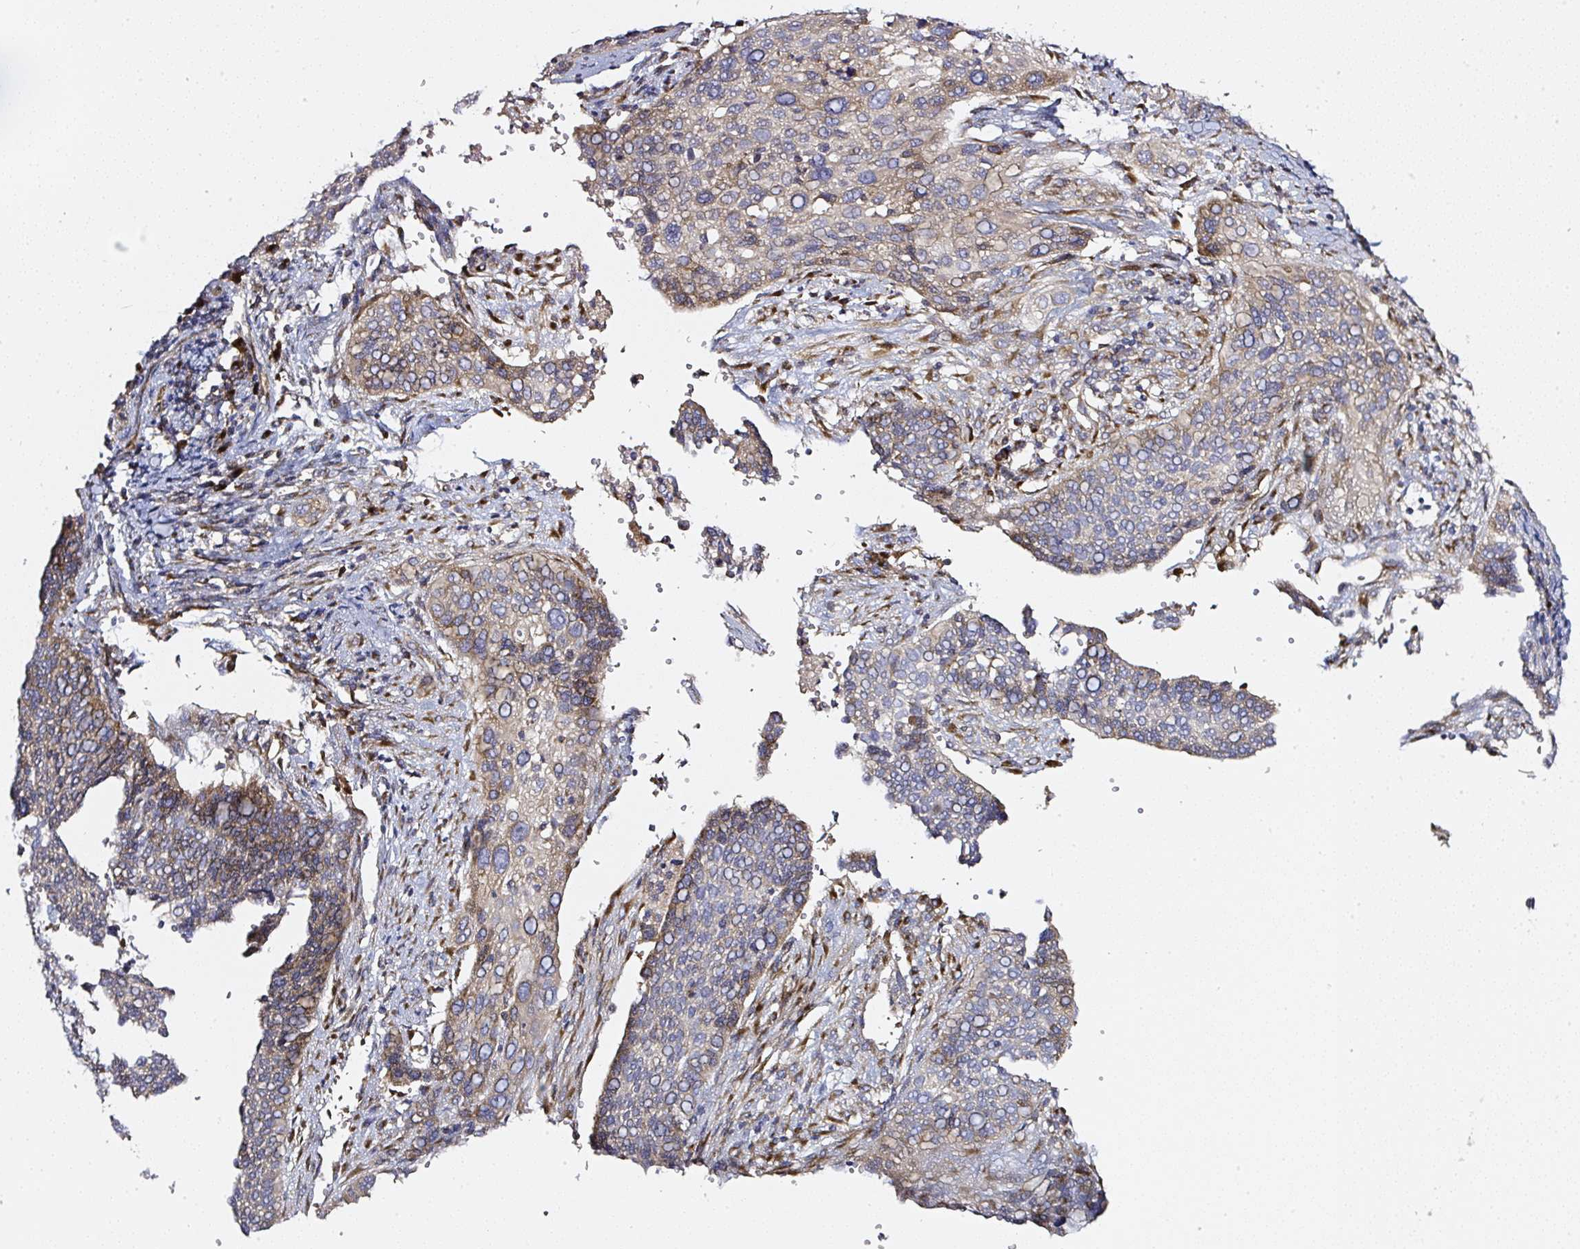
{"staining": {"intensity": "moderate", "quantity": "<25%", "location": "cytoplasmic/membranous"}, "tissue": "cervical cancer", "cell_type": "Tumor cells", "image_type": "cancer", "snomed": [{"axis": "morphology", "description": "Squamous cell carcinoma, NOS"}, {"axis": "topography", "description": "Cervix"}], "caption": "A micrograph showing moderate cytoplasmic/membranous positivity in about <25% of tumor cells in squamous cell carcinoma (cervical), as visualized by brown immunohistochemical staining.", "gene": "MLX", "patient": {"sex": "female", "age": 34}}